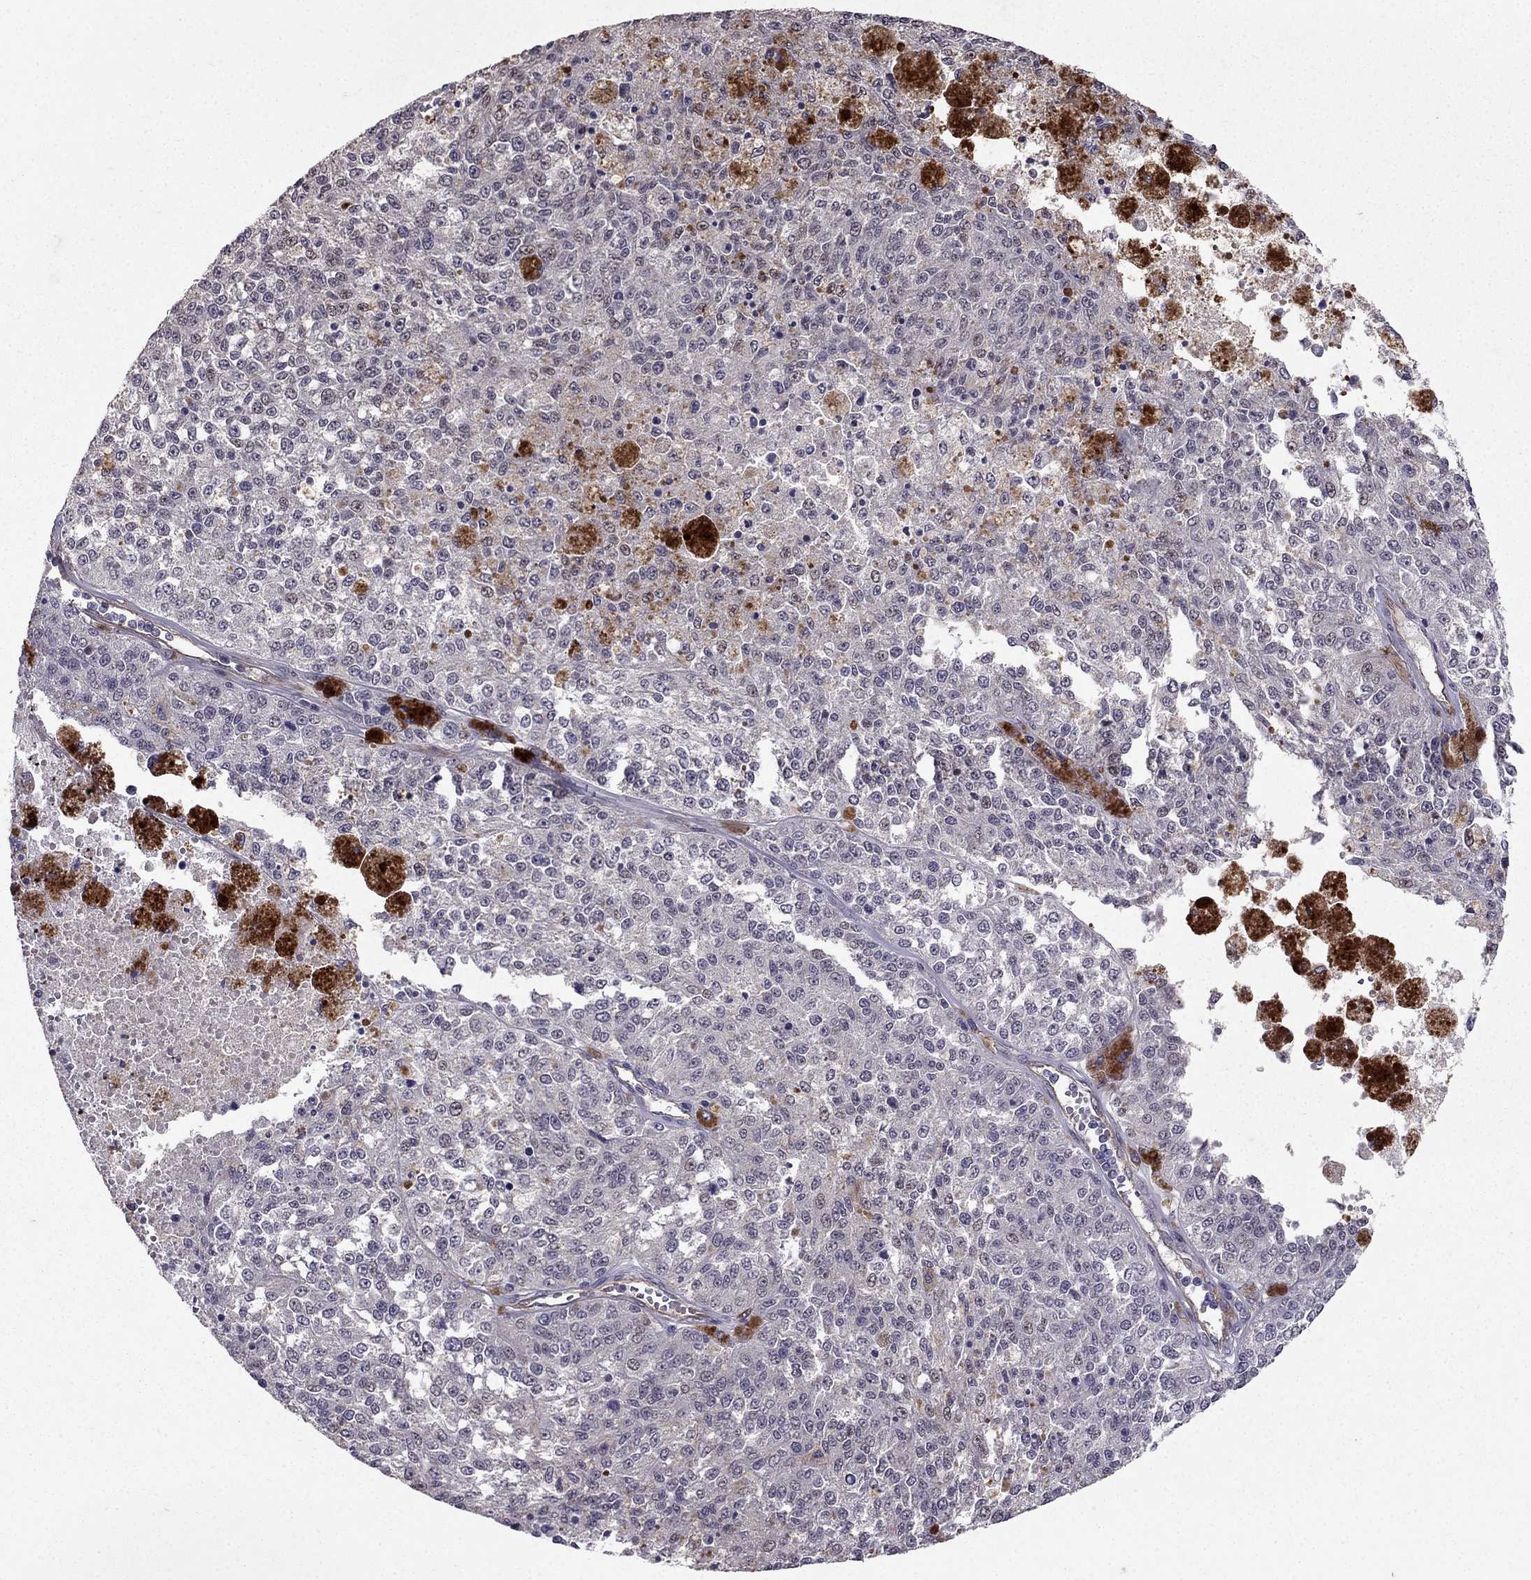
{"staining": {"intensity": "negative", "quantity": "none", "location": "none"}, "tissue": "melanoma", "cell_type": "Tumor cells", "image_type": "cancer", "snomed": [{"axis": "morphology", "description": "Malignant melanoma, Metastatic site"}, {"axis": "topography", "description": "Lymph node"}], "caption": "IHC photomicrograph of malignant melanoma (metastatic site) stained for a protein (brown), which reveals no staining in tumor cells. (DAB (3,3'-diaminobenzidine) immunohistochemistry (IHC), high magnification).", "gene": "RASIP1", "patient": {"sex": "female", "age": 64}}